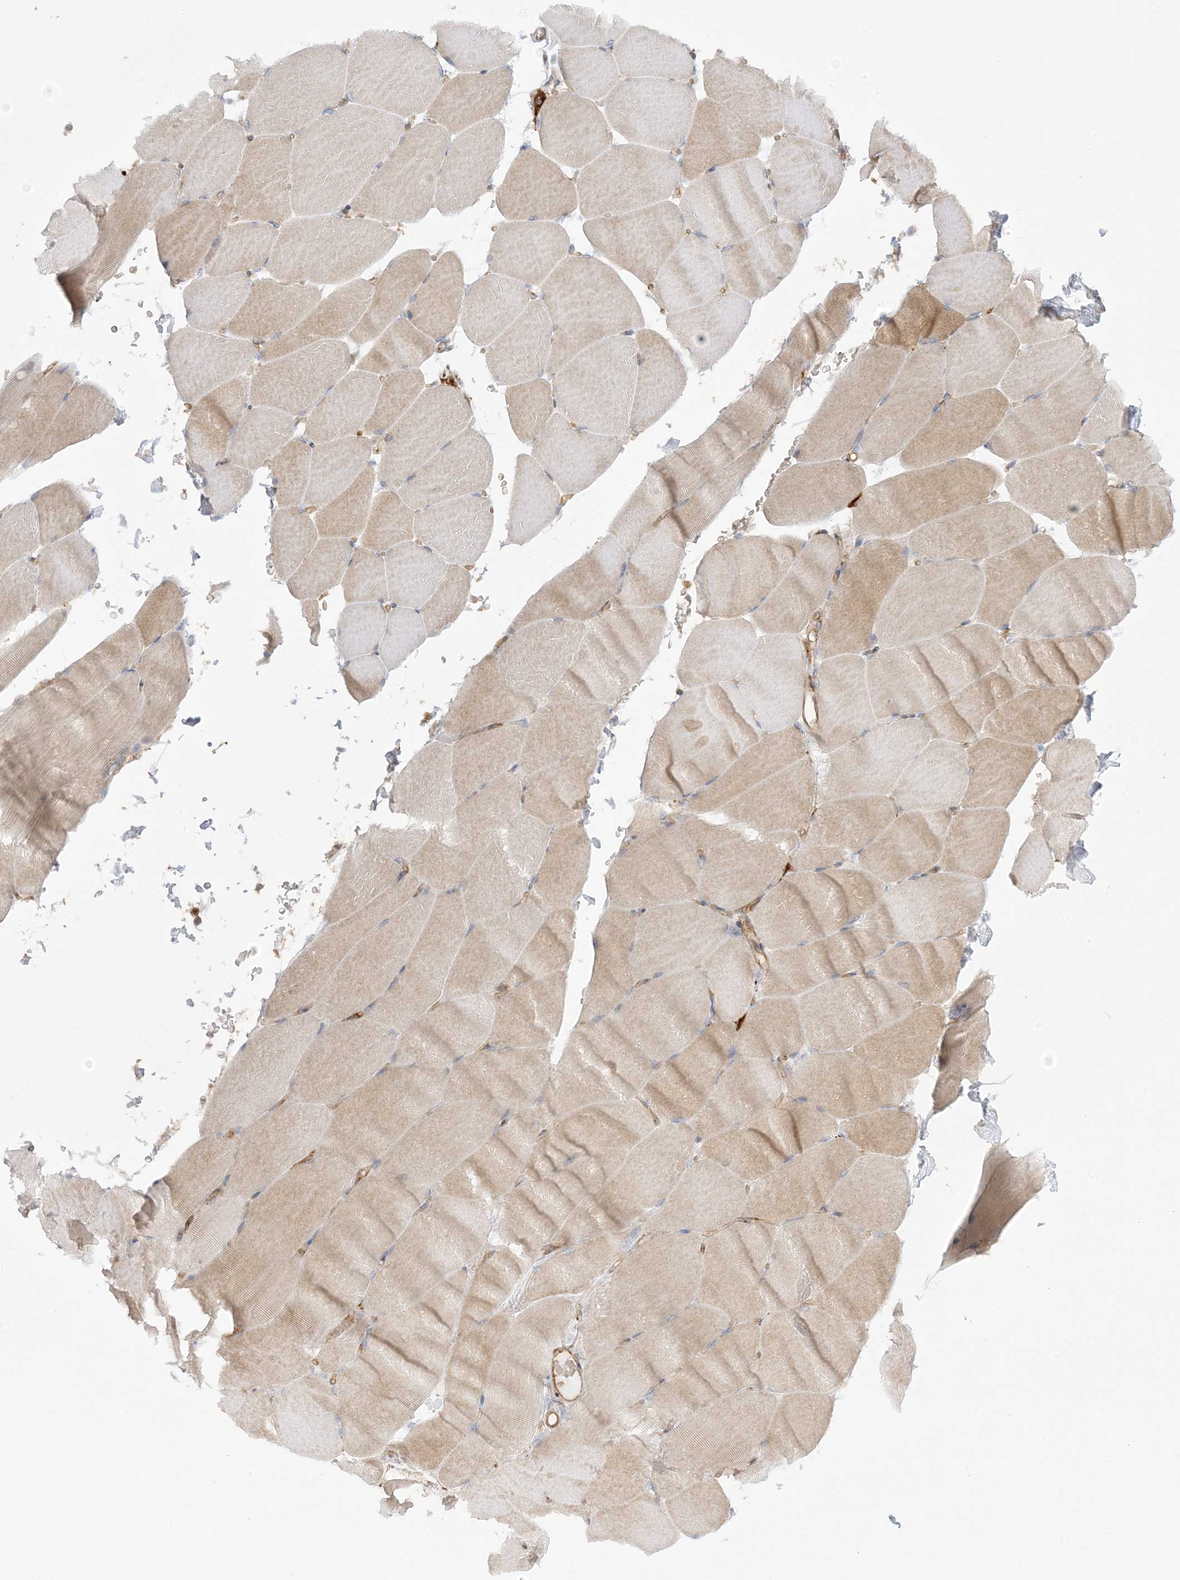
{"staining": {"intensity": "weak", "quantity": "25%-75%", "location": "cytoplasmic/membranous"}, "tissue": "skeletal muscle", "cell_type": "Myocytes", "image_type": "normal", "snomed": [{"axis": "morphology", "description": "Normal tissue, NOS"}, {"axis": "topography", "description": "Skeletal muscle"}, {"axis": "topography", "description": "Parathyroid gland"}], "caption": "Immunohistochemical staining of unremarkable skeletal muscle displays 25%-75% levels of weak cytoplasmic/membranous protein expression in approximately 25%-75% of myocytes.", "gene": "ICMT", "patient": {"sex": "female", "age": 37}}